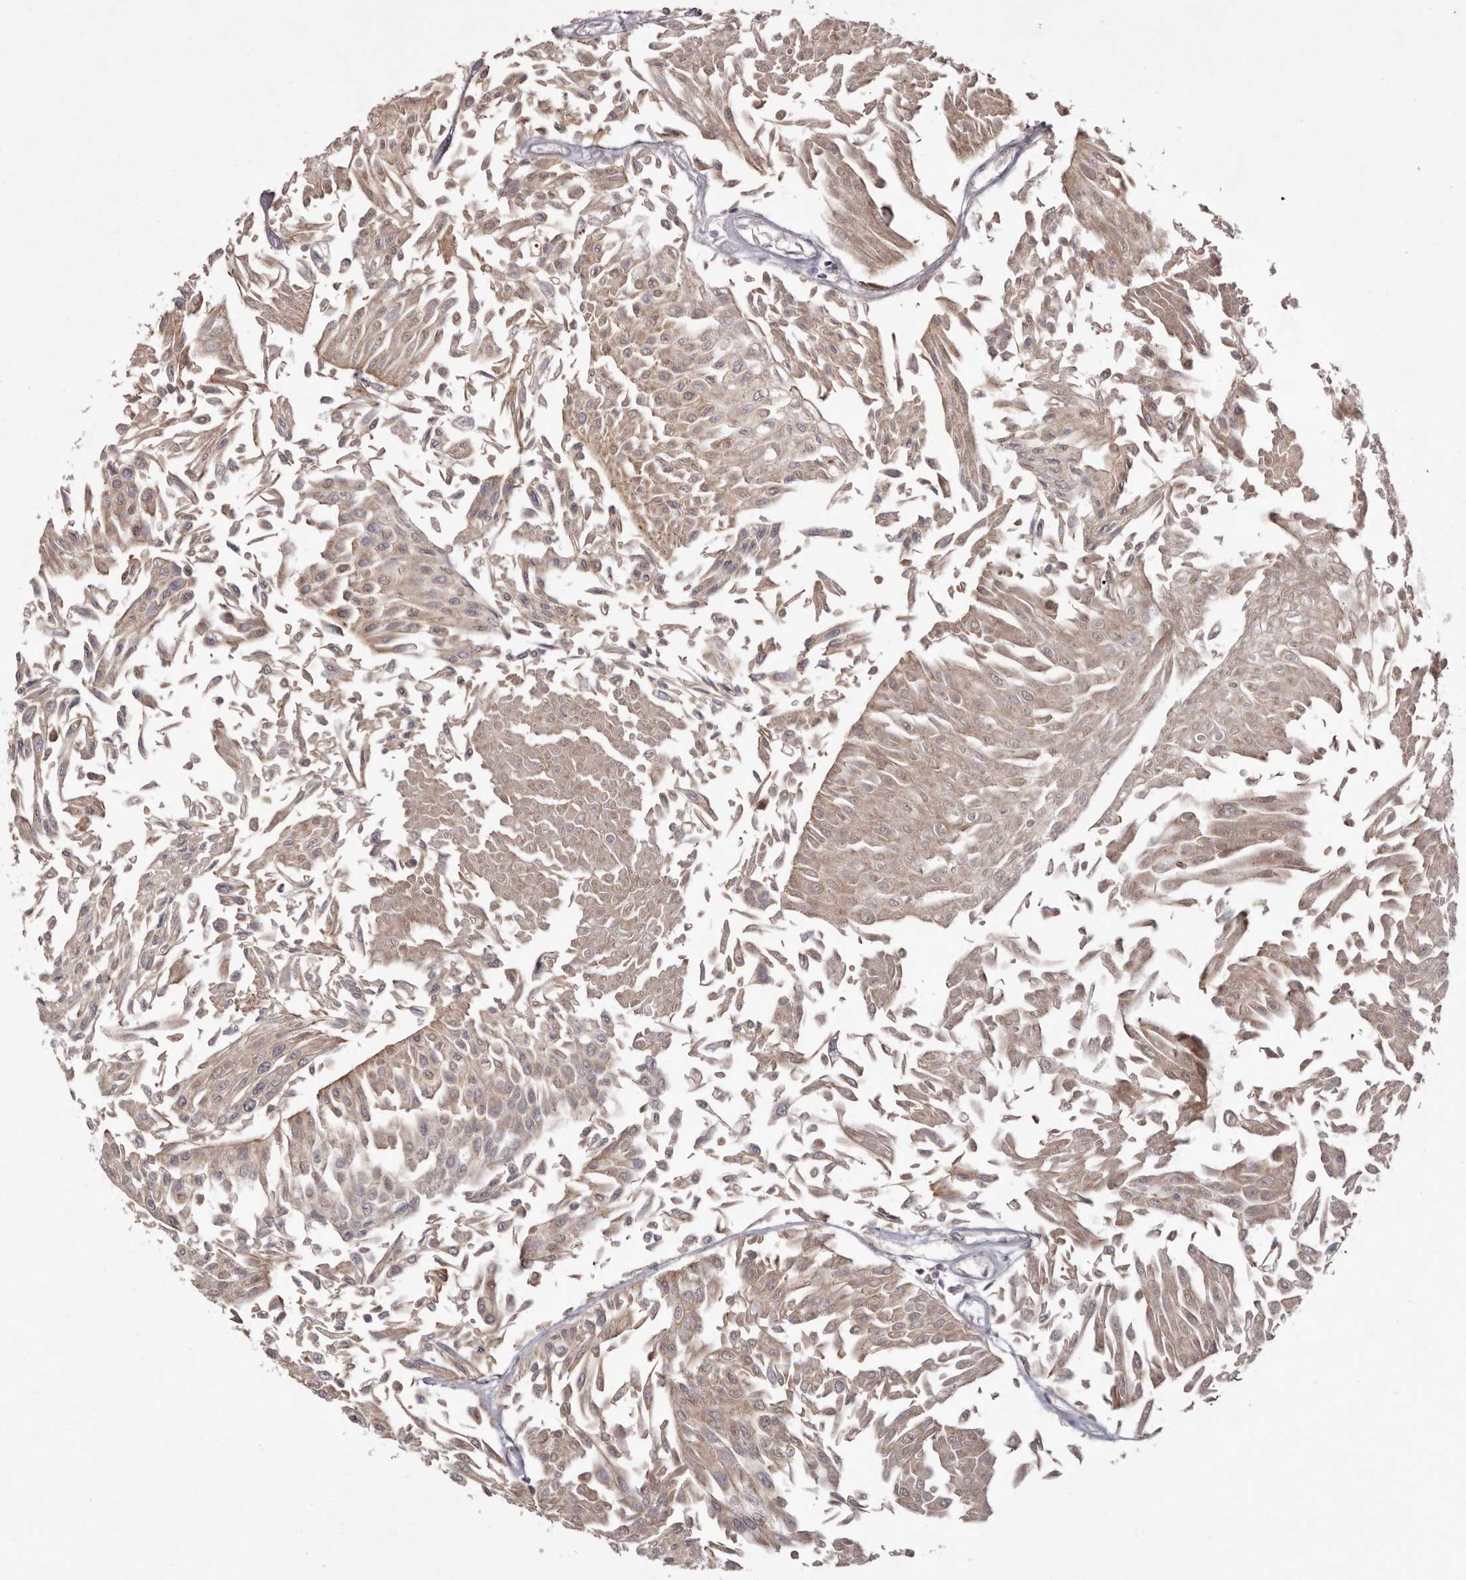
{"staining": {"intensity": "negative", "quantity": "none", "location": "none"}, "tissue": "urothelial cancer", "cell_type": "Tumor cells", "image_type": "cancer", "snomed": [{"axis": "morphology", "description": "Urothelial carcinoma, Low grade"}, {"axis": "topography", "description": "Urinary bladder"}], "caption": "This is an IHC photomicrograph of urothelial cancer. There is no positivity in tumor cells.", "gene": "GARNL3", "patient": {"sex": "male", "age": 67}}